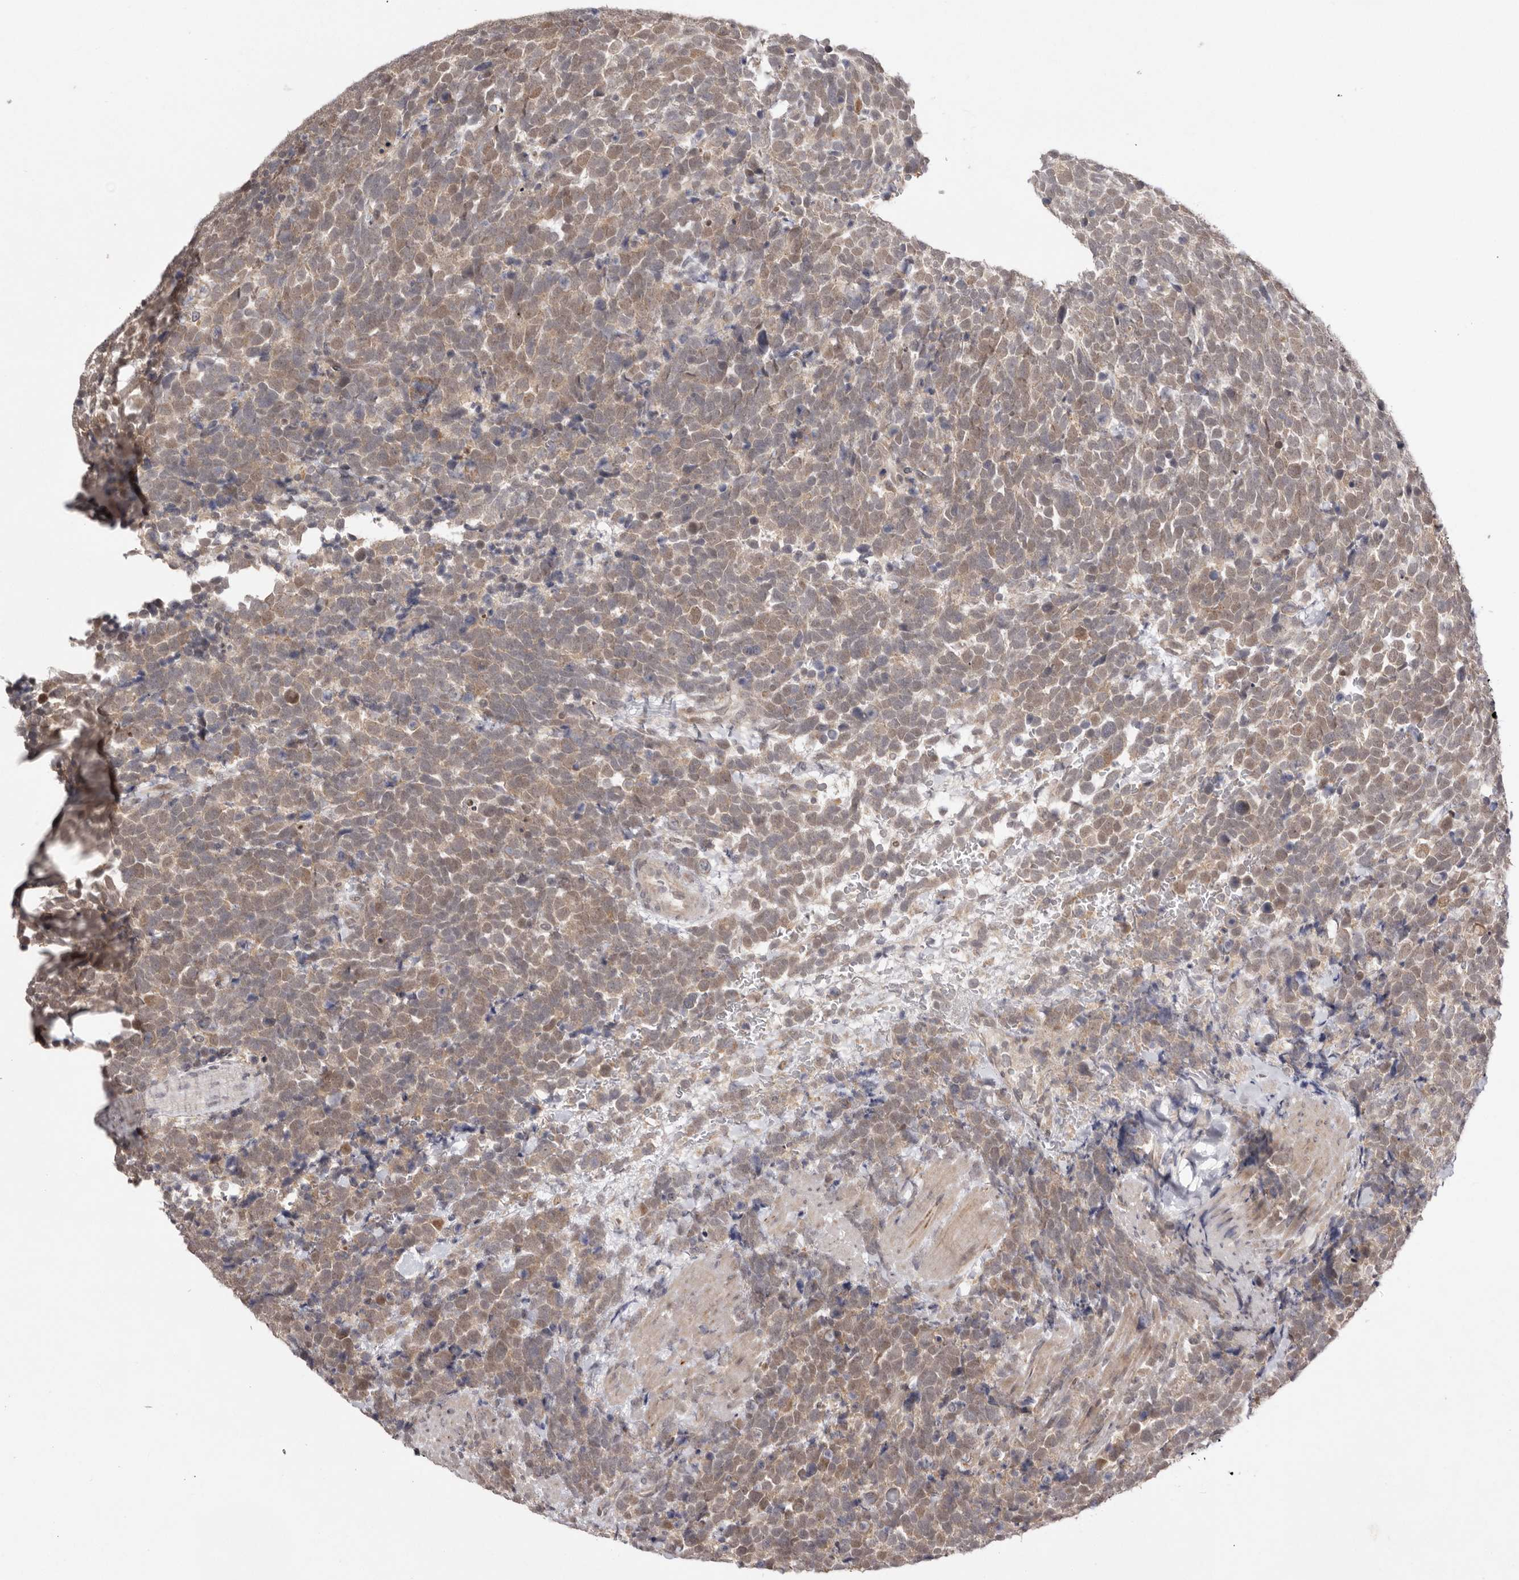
{"staining": {"intensity": "moderate", "quantity": ">75%", "location": "cytoplasmic/membranous,nuclear"}, "tissue": "urothelial cancer", "cell_type": "Tumor cells", "image_type": "cancer", "snomed": [{"axis": "morphology", "description": "Urothelial carcinoma, High grade"}, {"axis": "topography", "description": "Urinary bladder"}], "caption": "Urothelial cancer tissue displays moderate cytoplasmic/membranous and nuclear positivity in about >75% of tumor cells", "gene": "NSUN4", "patient": {"sex": "female", "age": 82}}